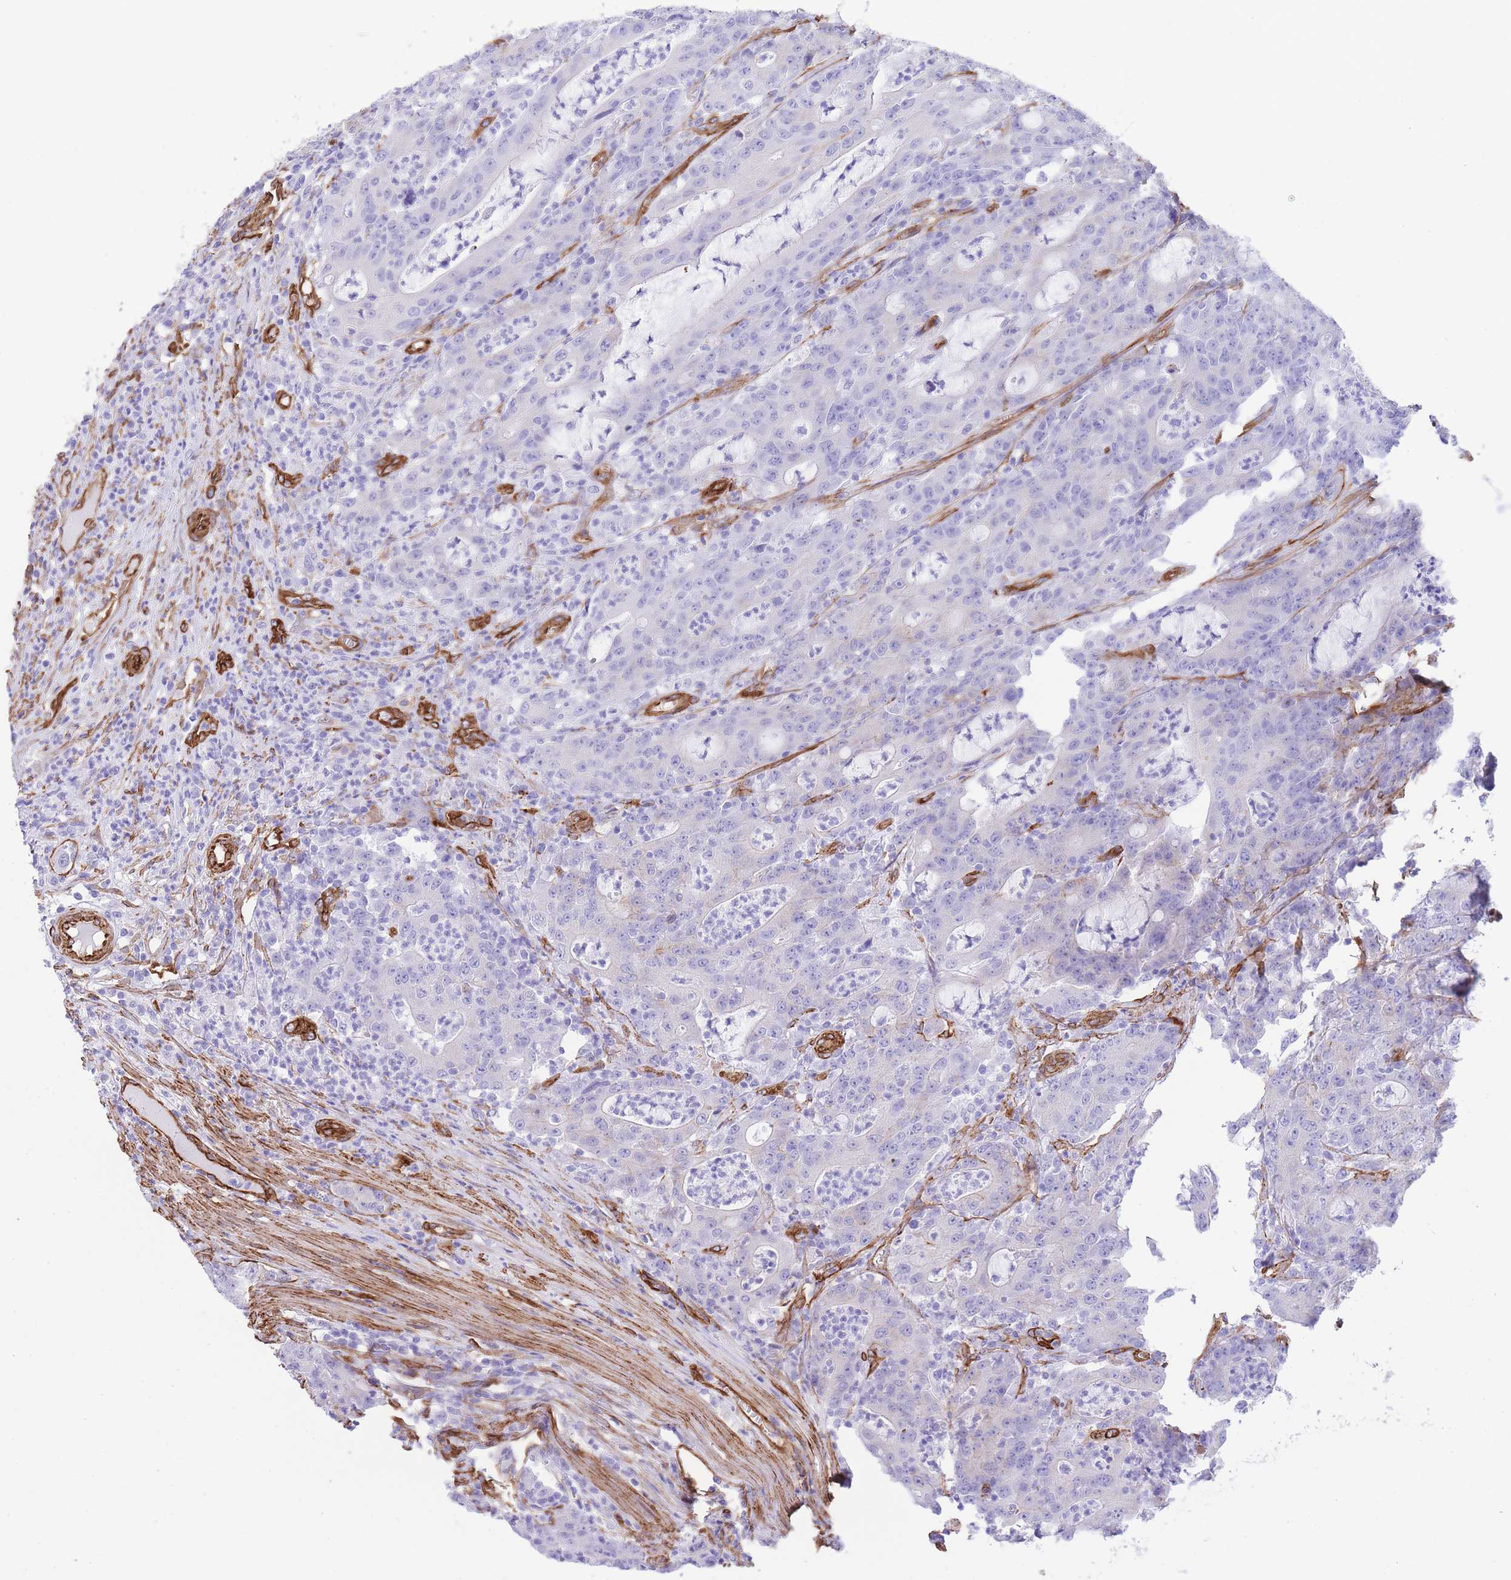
{"staining": {"intensity": "negative", "quantity": "none", "location": "none"}, "tissue": "colorectal cancer", "cell_type": "Tumor cells", "image_type": "cancer", "snomed": [{"axis": "morphology", "description": "Adenocarcinoma, NOS"}, {"axis": "topography", "description": "Colon"}], "caption": "This histopathology image is of colorectal cancer stained with immunohistochemistry (IHC) to label a protein in brown with the nuclei are counter-stained blue. There is no positivity in tumor cells.", "gene": "CAVIN1", "patient": {"sex": "male", "age": 83}}